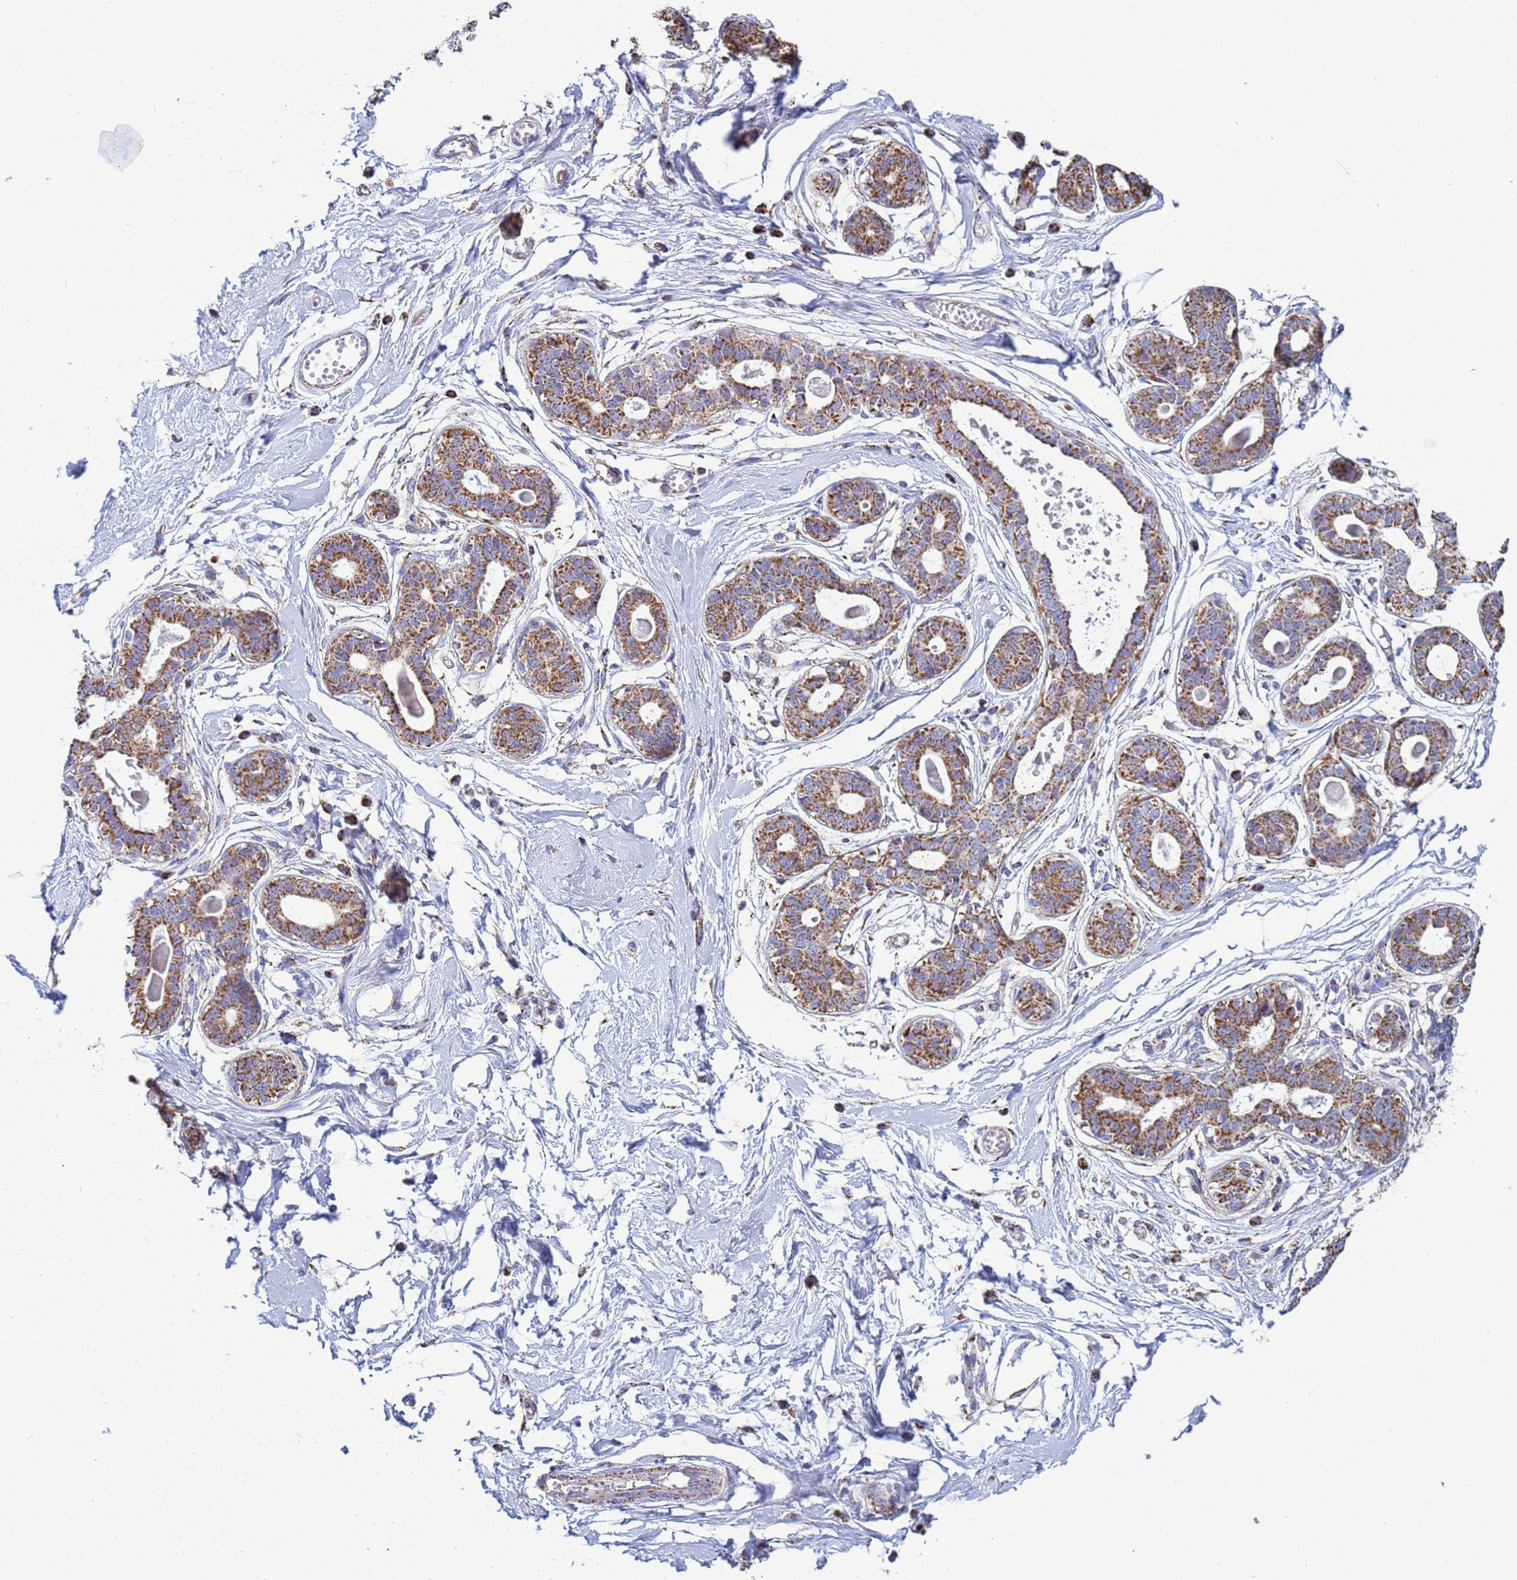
{"staining": {"intensity": "moderate", "quantity": "25%-75%", "location": "cytoplasmic/membranous"}, "tissue": "breast", "cell_type": "Adipocytes", "image_type": "normal", "snomed": [{"axis": "morphology", "description": "Normal tissue, NOS"}, {"axis": "topography", "description": "Breast"}], "caption": "Breast stained with a protein marker shows moderate staining in adipocytes.", "gene": "COQ4", "patient": {"sex": "female", "age": 45}}